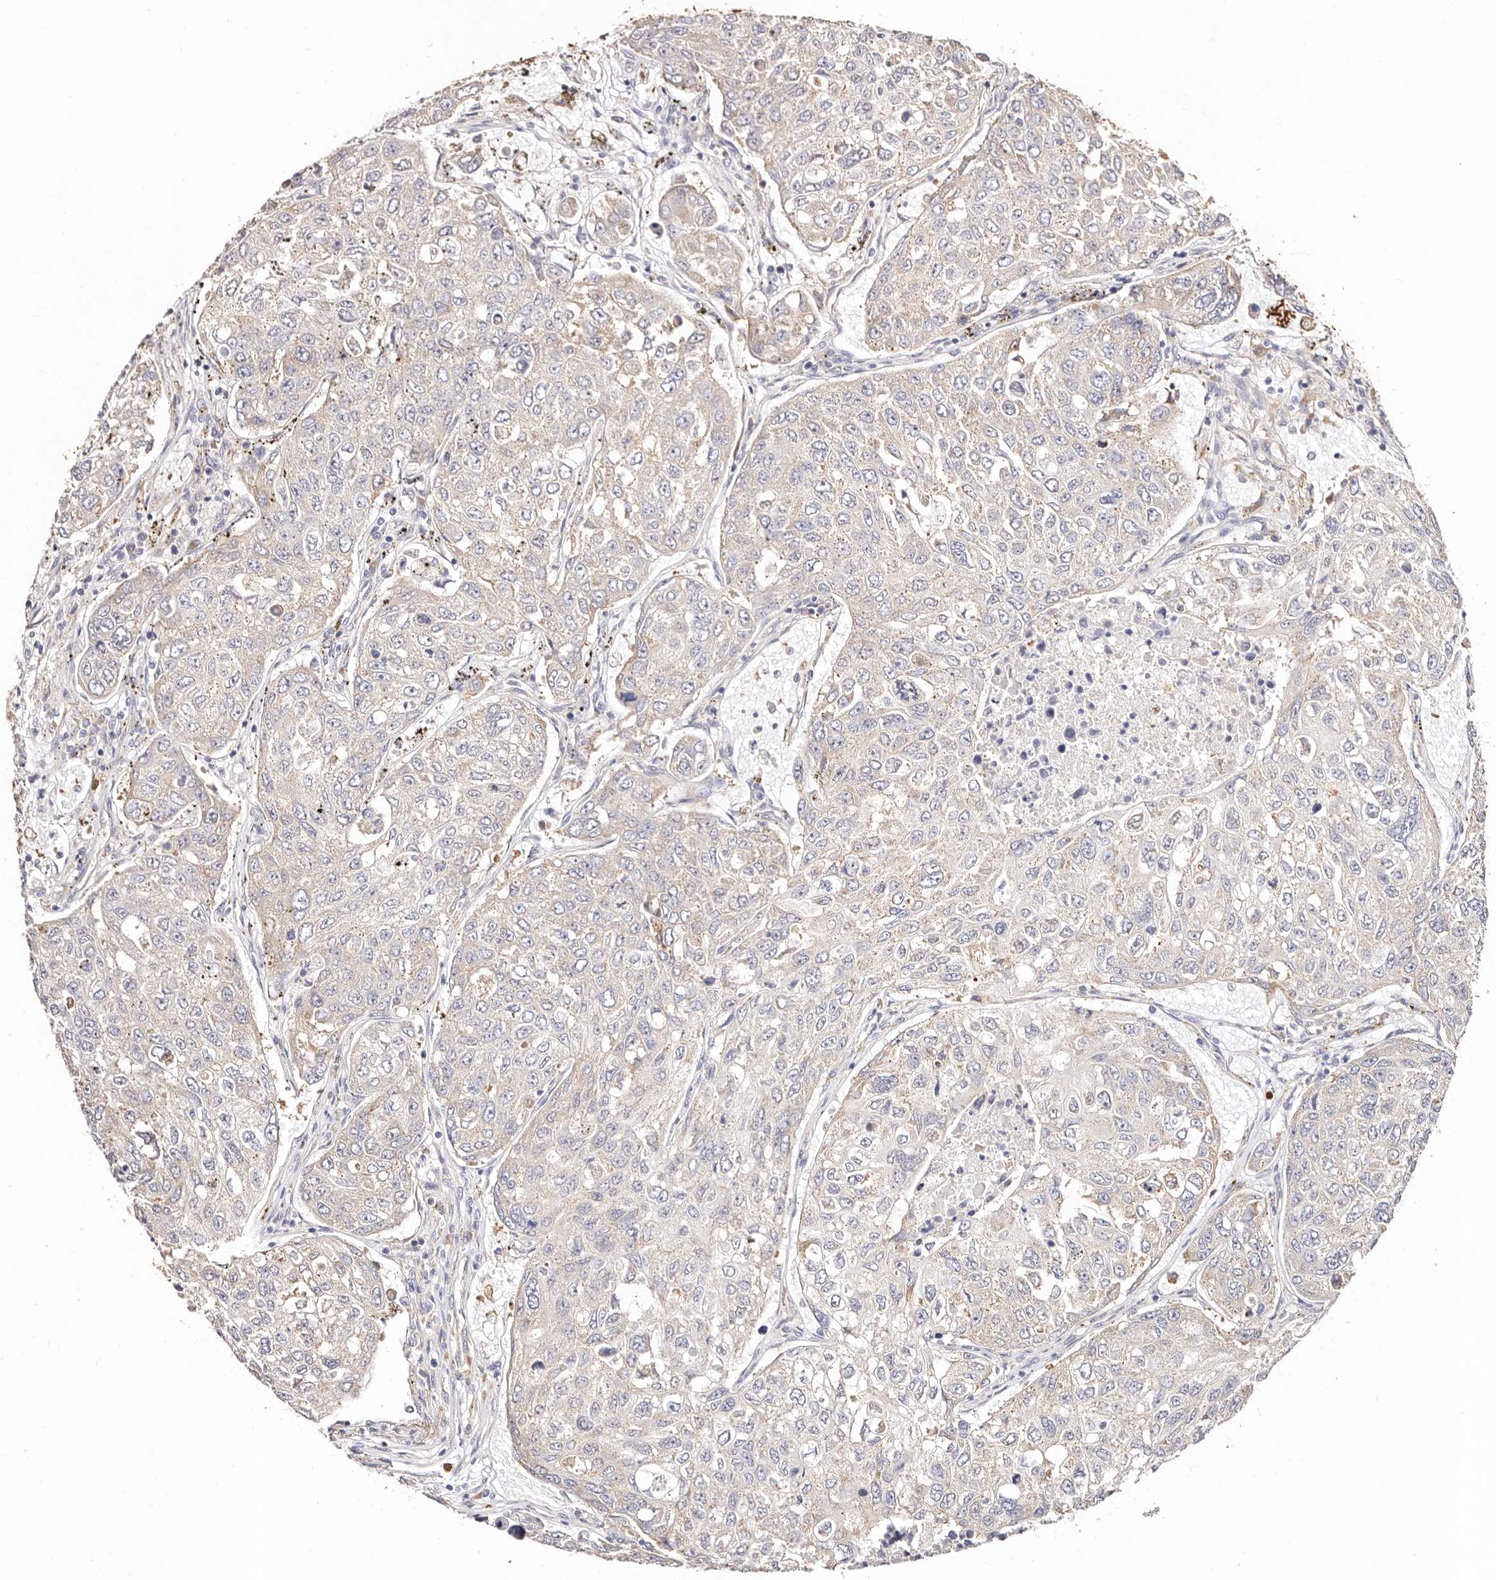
{"staining": {"intensity": "negative", "quantity": "none", "location": "none"}, "tissue": "urothelial cancer", "cell_type": "Tumor cells", "image_type": "cancer", "snomed": [{"axis": "morphology", "description": "Urothelial carcinoma, High grade"}, {"axis": "topography", "description": "Lymph node"}, {"axis": "topography", "description": "Urinary bladder"}], "caption": "Immunohistochemistry (IHC) histopathology image of neoplastic tissue: human urothelial cancer stained with DAB (3,3'-diaminobenzidine) demonstrates no significant protein staining in tumor cells.", "gene": "BCL2L15", "patient": {"sex": "male", "age": 51}}